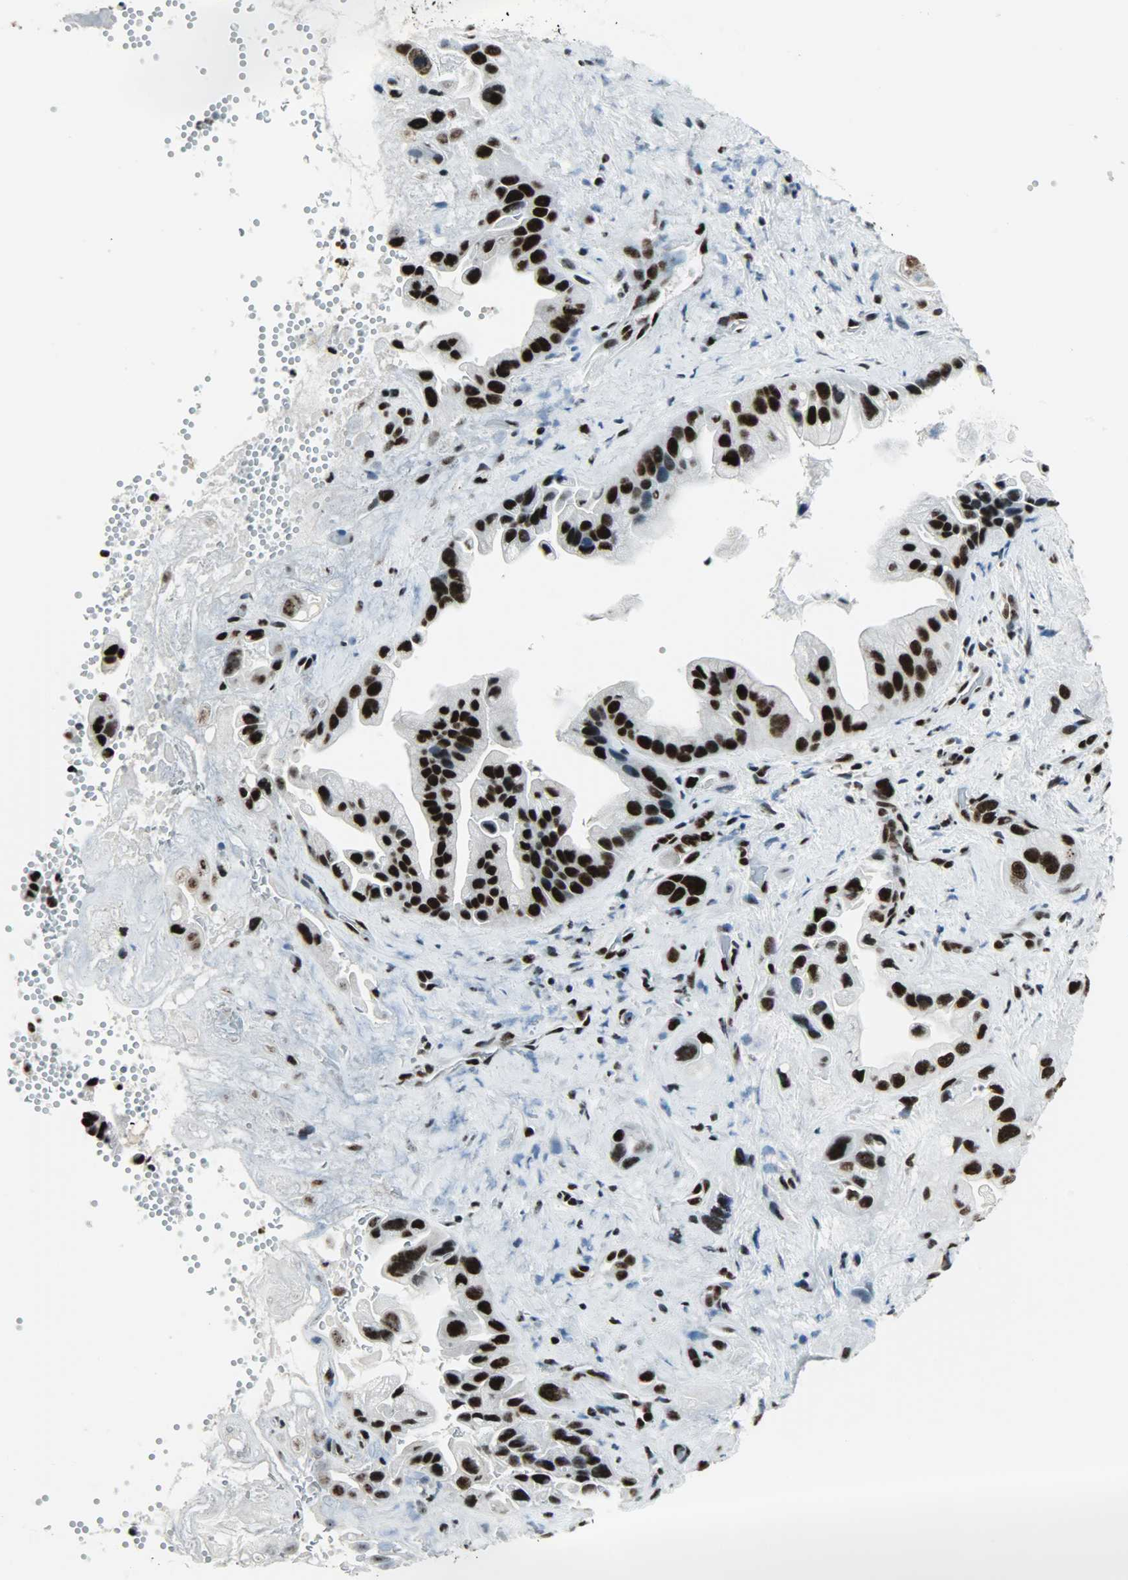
{"staining": {"intensity": "strong", "quantity": ">75%", "location": "nuclear"}, "tissue": "pancreatic cancer", "cell_type": "Tumor cells", "image_type": "cancer", "snomed": [{"axis": "morphology", "description": "Adenocarcinoma, NOS"}, {"axis": "topography", "description": "Pancreas"}], "caption": "Immunohistochemistry histopathology image of human pancreatic cancer (adenocarcinoma) stained for a protein (brown), which displays high levels of strong nuclear expression in approximately >75% of tumor cells.", "gene": "SNRPA", "patient": {"sex": "female", "age": 77}}